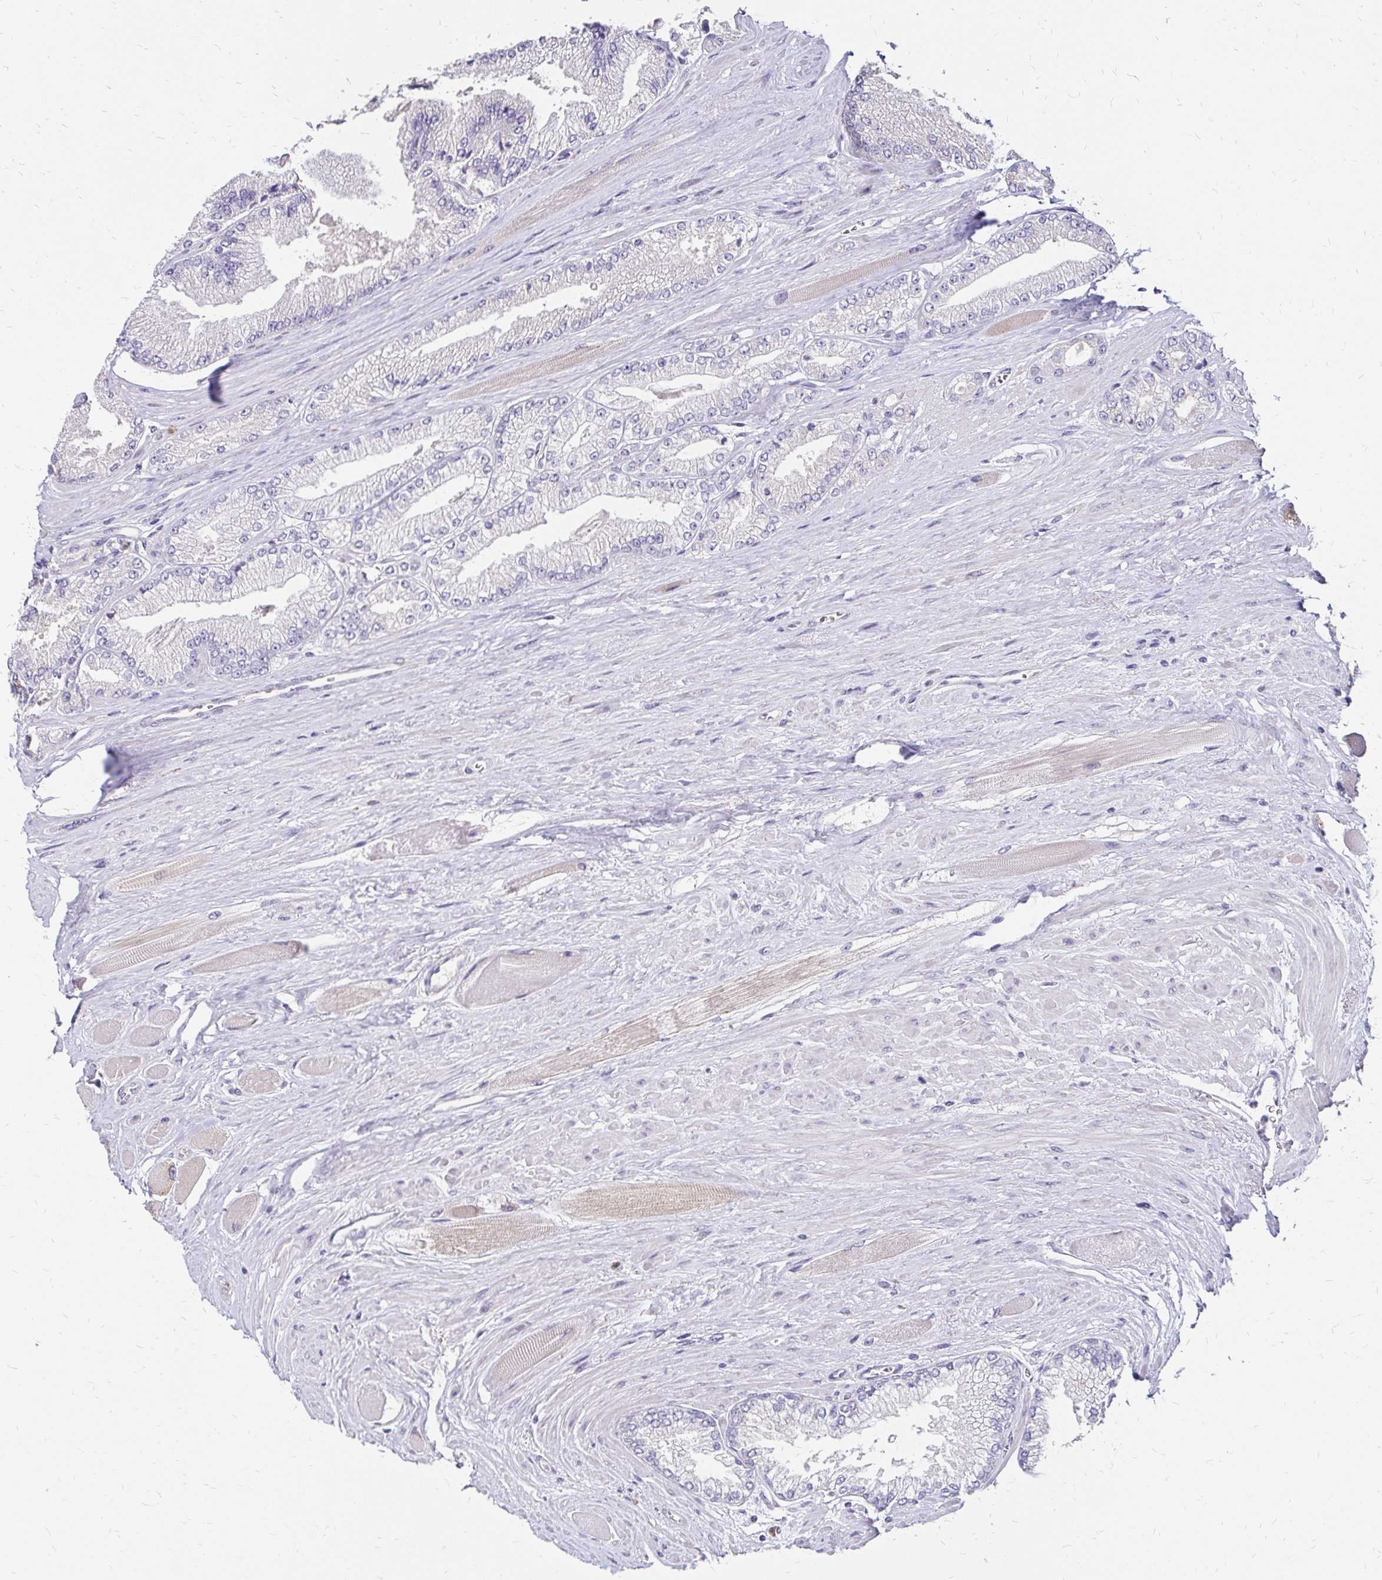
{"staining": {"intensity": "negative", "quantity": "none", "location": "none"}, "tissue": "prostate cancer", "cell_type": "Tumor cells", "image_type": "cancer", "snomed": [{"axis": "morphology", "description": "Adenocarcinoma, Low grade"}, {"axis": "topography", "description": "Prostate"}], "caption": "Human prostate cancer (low-grade adenocarcinoma) stained for a protein using immunohistochemistry exhibits no positivity in tumor cells.", "gene": "PRIMA1", "patient": {"sex": "male", "age": 67}}